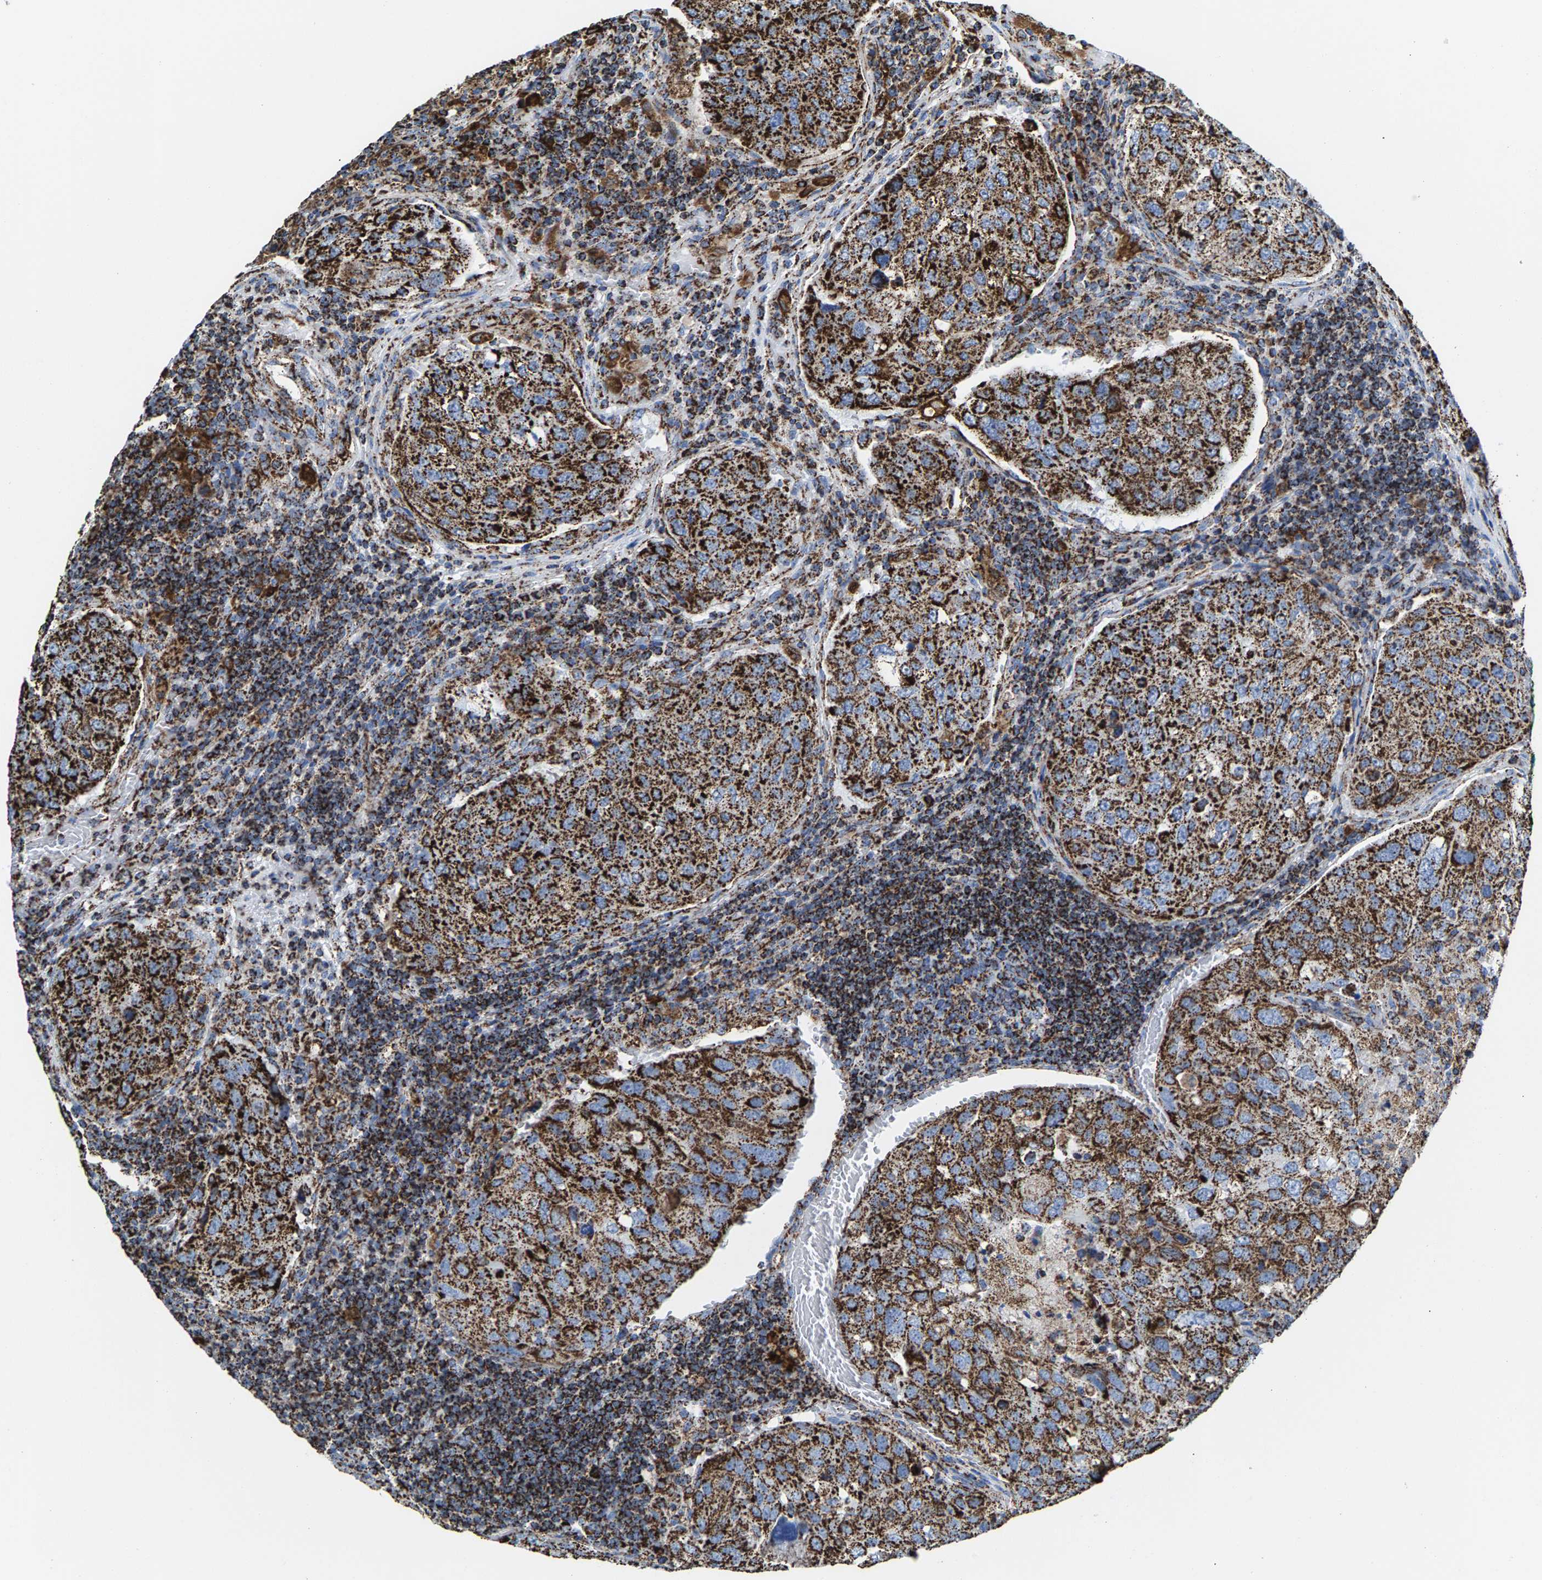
{"staining": {"intensity": "strong", "quantity": ">75%", "location": "cytoplasmic/membranous"}, "tissue": "urothelial cancer", "cell_type": "Tumor cells", "image_type": "cancer", "snomed": [{"axis": "morphology", "description": "Urothelial carcinoma, High grade"}, {"axis": "topography", "description": "Lymph node"}, {"axis": "topography", "description": "Urinary bladder"}], "caption": "Protein analysis of urothelial carcinoma (high-grade) tissue exhibits strong cytoplasmic/membranous expression in approximately >75% of tumor cells.", "gene": "ECHS1", "patient": {"sex": "male", "age": 51}}